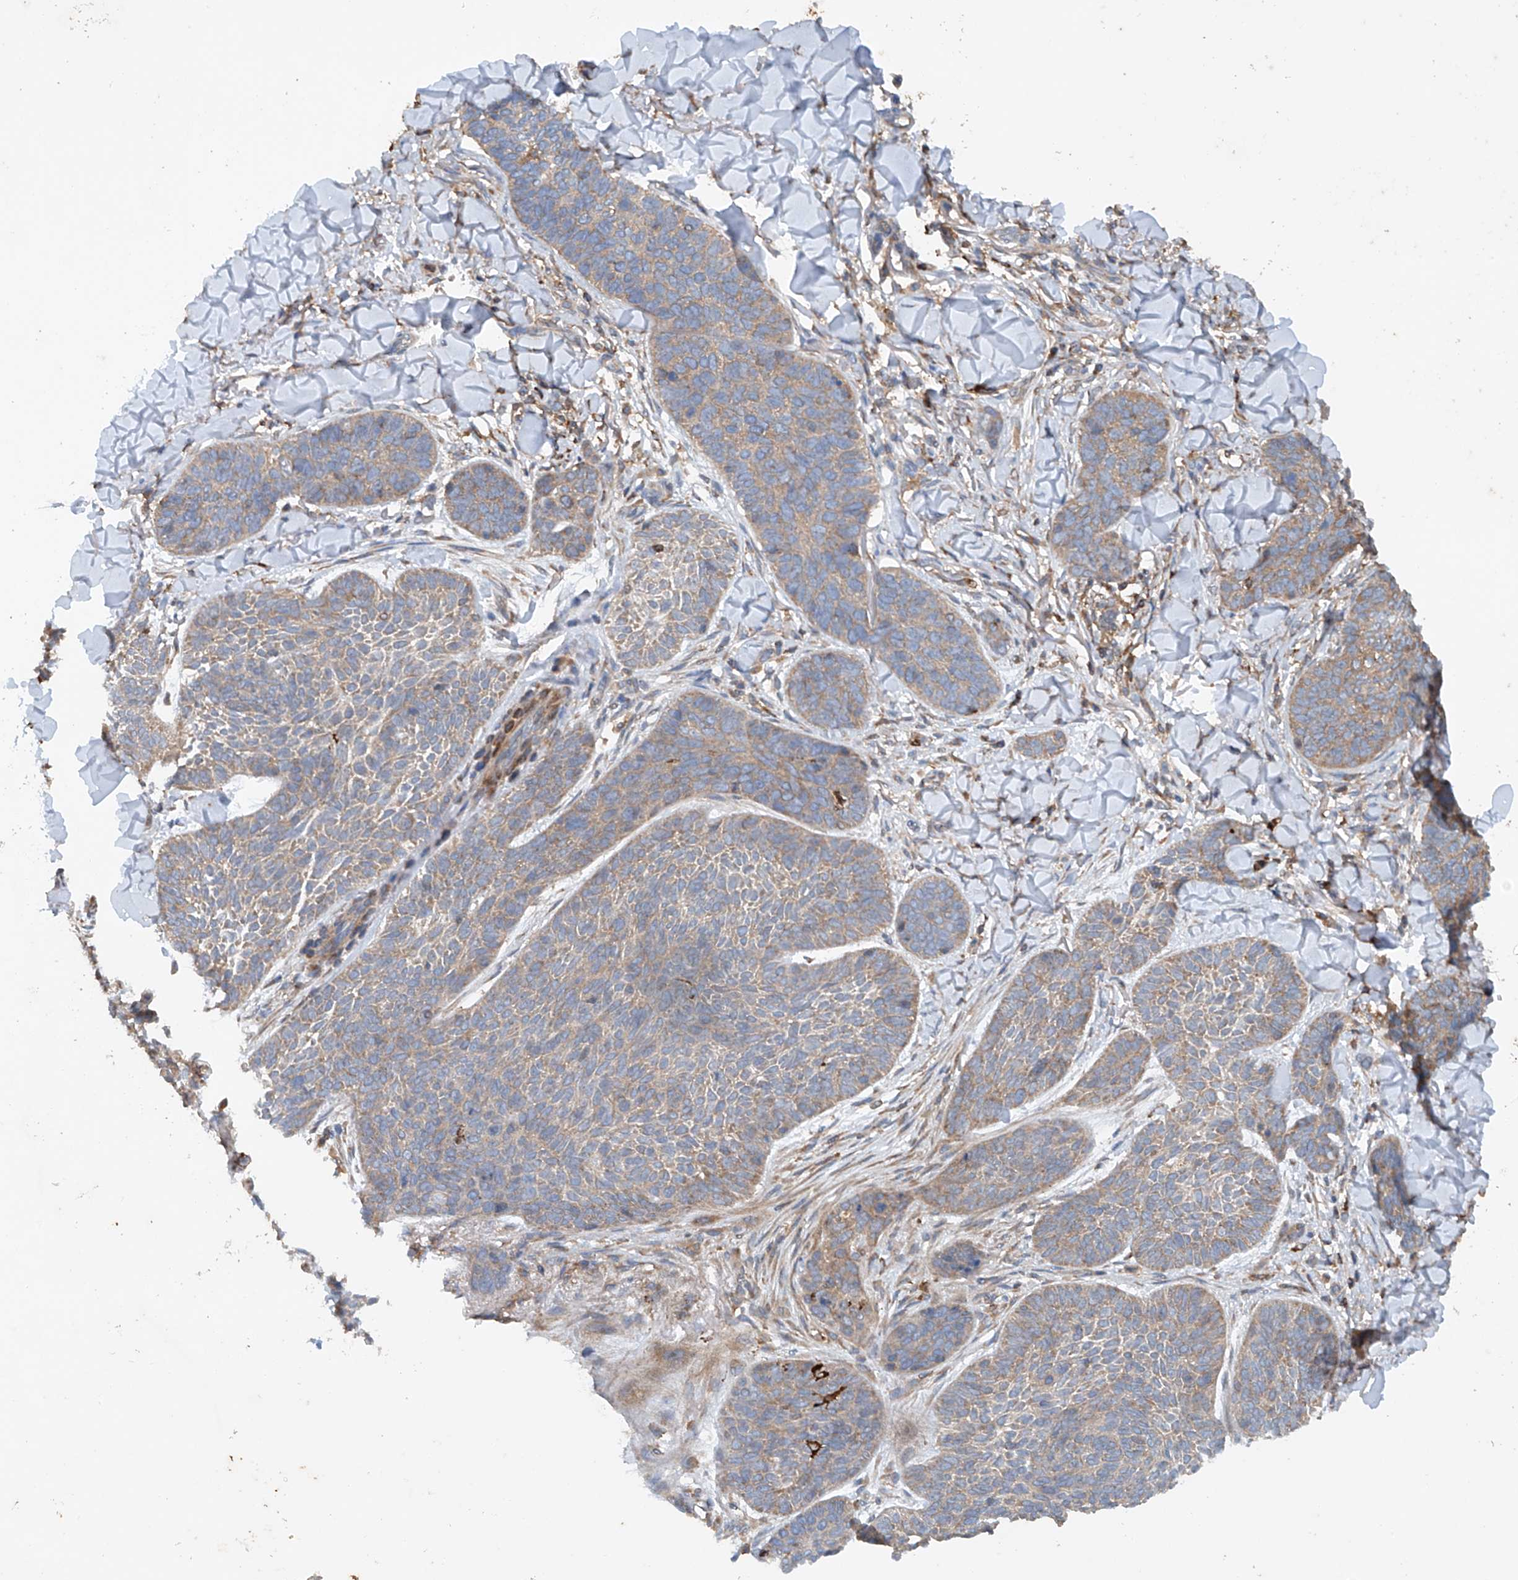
{"staining": {"intensity": "weak", "quantity": "25%-75%", "location": "cytoplasmic/membranous"}, "tissue": "skin cancer", "cell_type": "Tumor cells", "image_type": "cancer", "snomed": [{"axis": "morphology", "description": "Basal cell carcinoma"}, {"axis": "topography", "description": "Skin"}], "caption": "Basal cell carcinoma (skin) tissue displays weak cytoplasmic/membranous positivity in approximately 25%-75% of tumor cells, visualized by immunohistochemistry.", "gene": "CEP85L", "patient": {"sex": "male", "age": 85}}